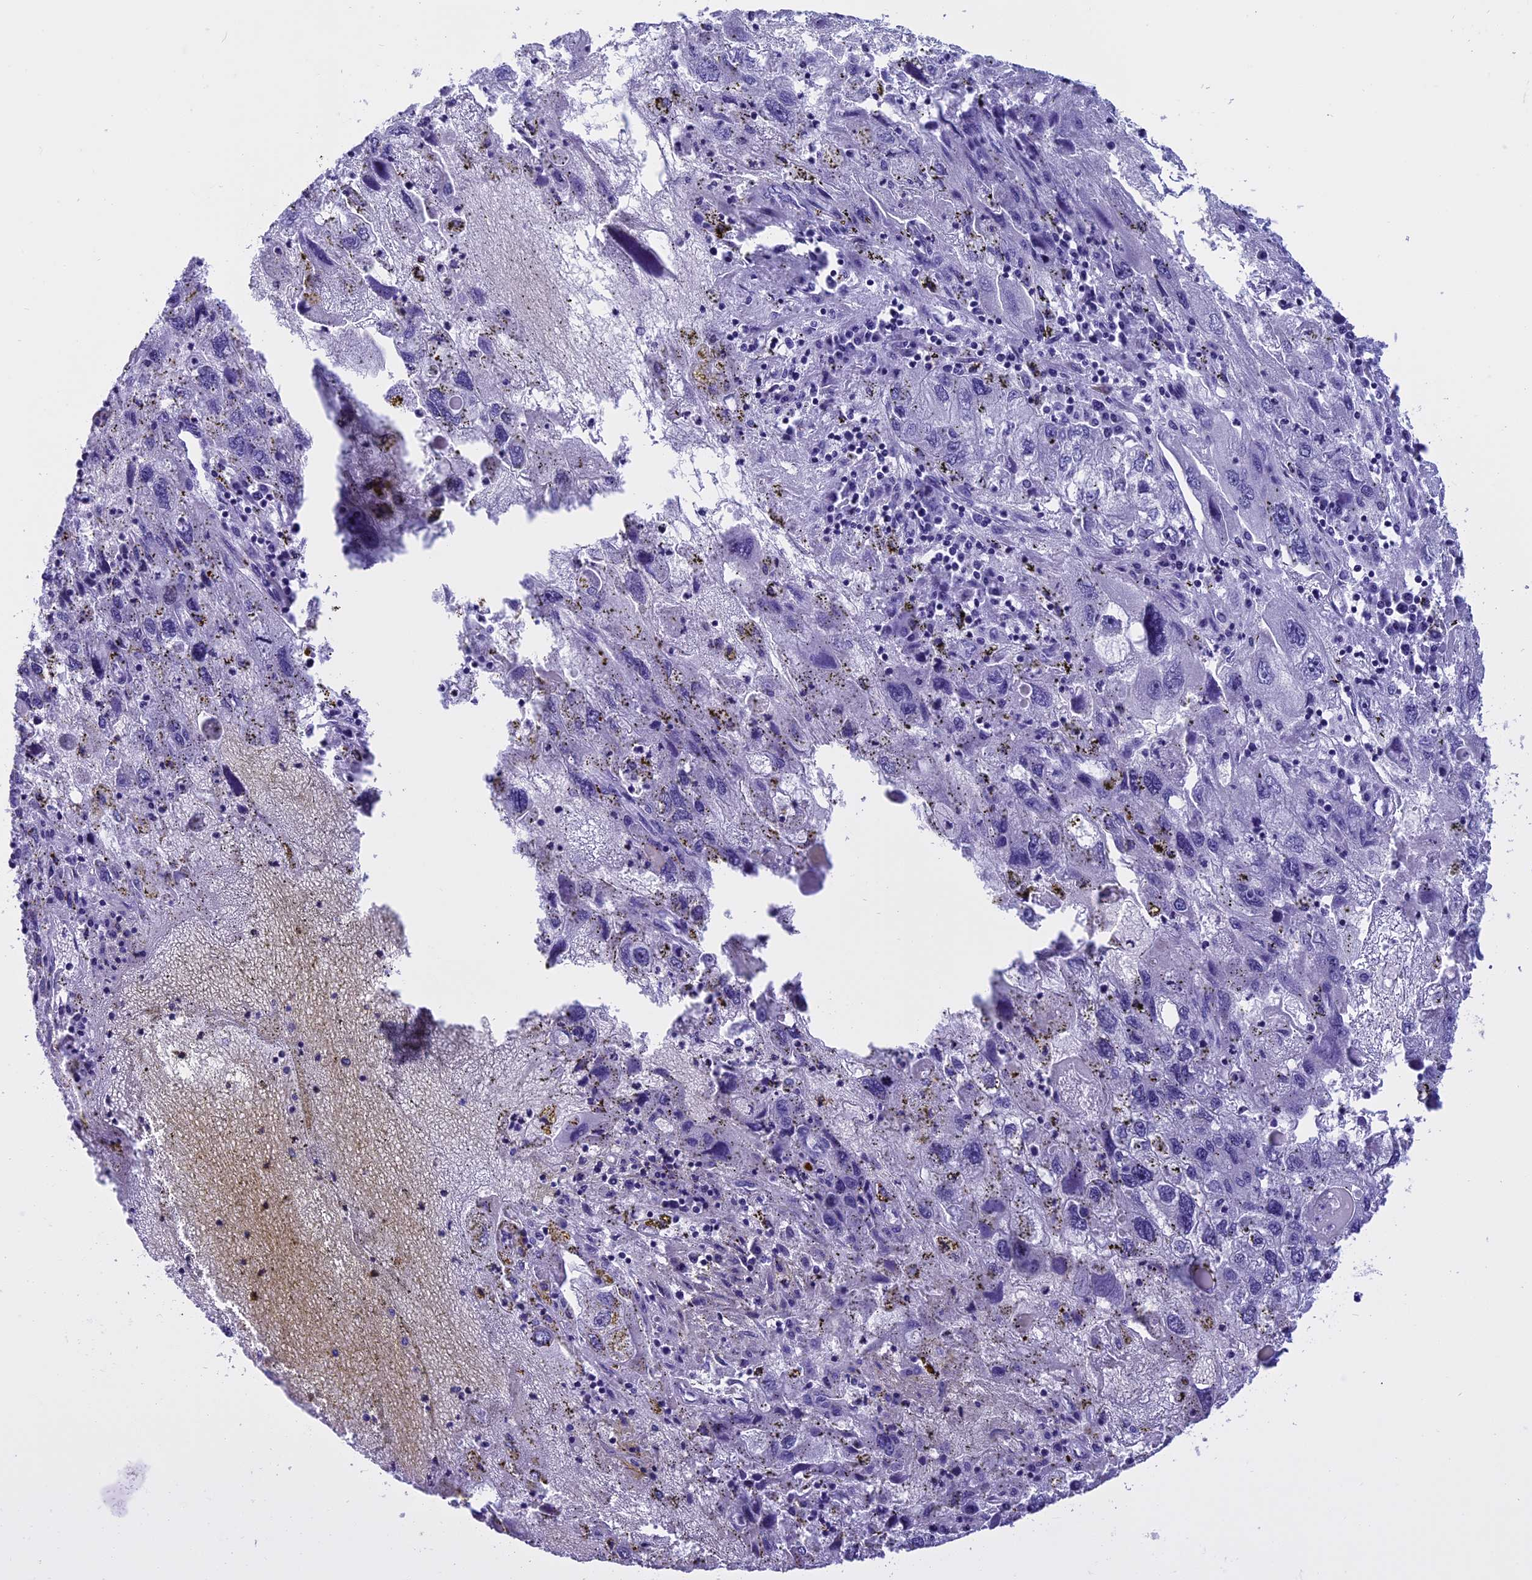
{"staining": {"intensity": "negative", "quantity": "none", "location": "none"}, "tissue": "endometrial cancer", "cell_type": "Tumor cells", "image_type": "cancer", "snomed": [{"axis": "morphology", "description": "Adenocarcinoma, NOS"}, {"axis": "topography", "description": "Endometrium"}], "caption": "IHC of endometrial adenocarcinoma shows no positivity in tumor cells. (DAB immunohistochemistry (IHC), high magnification).", "gene": "KCTD14", "patient": {"sex": "female", "age": 49}}